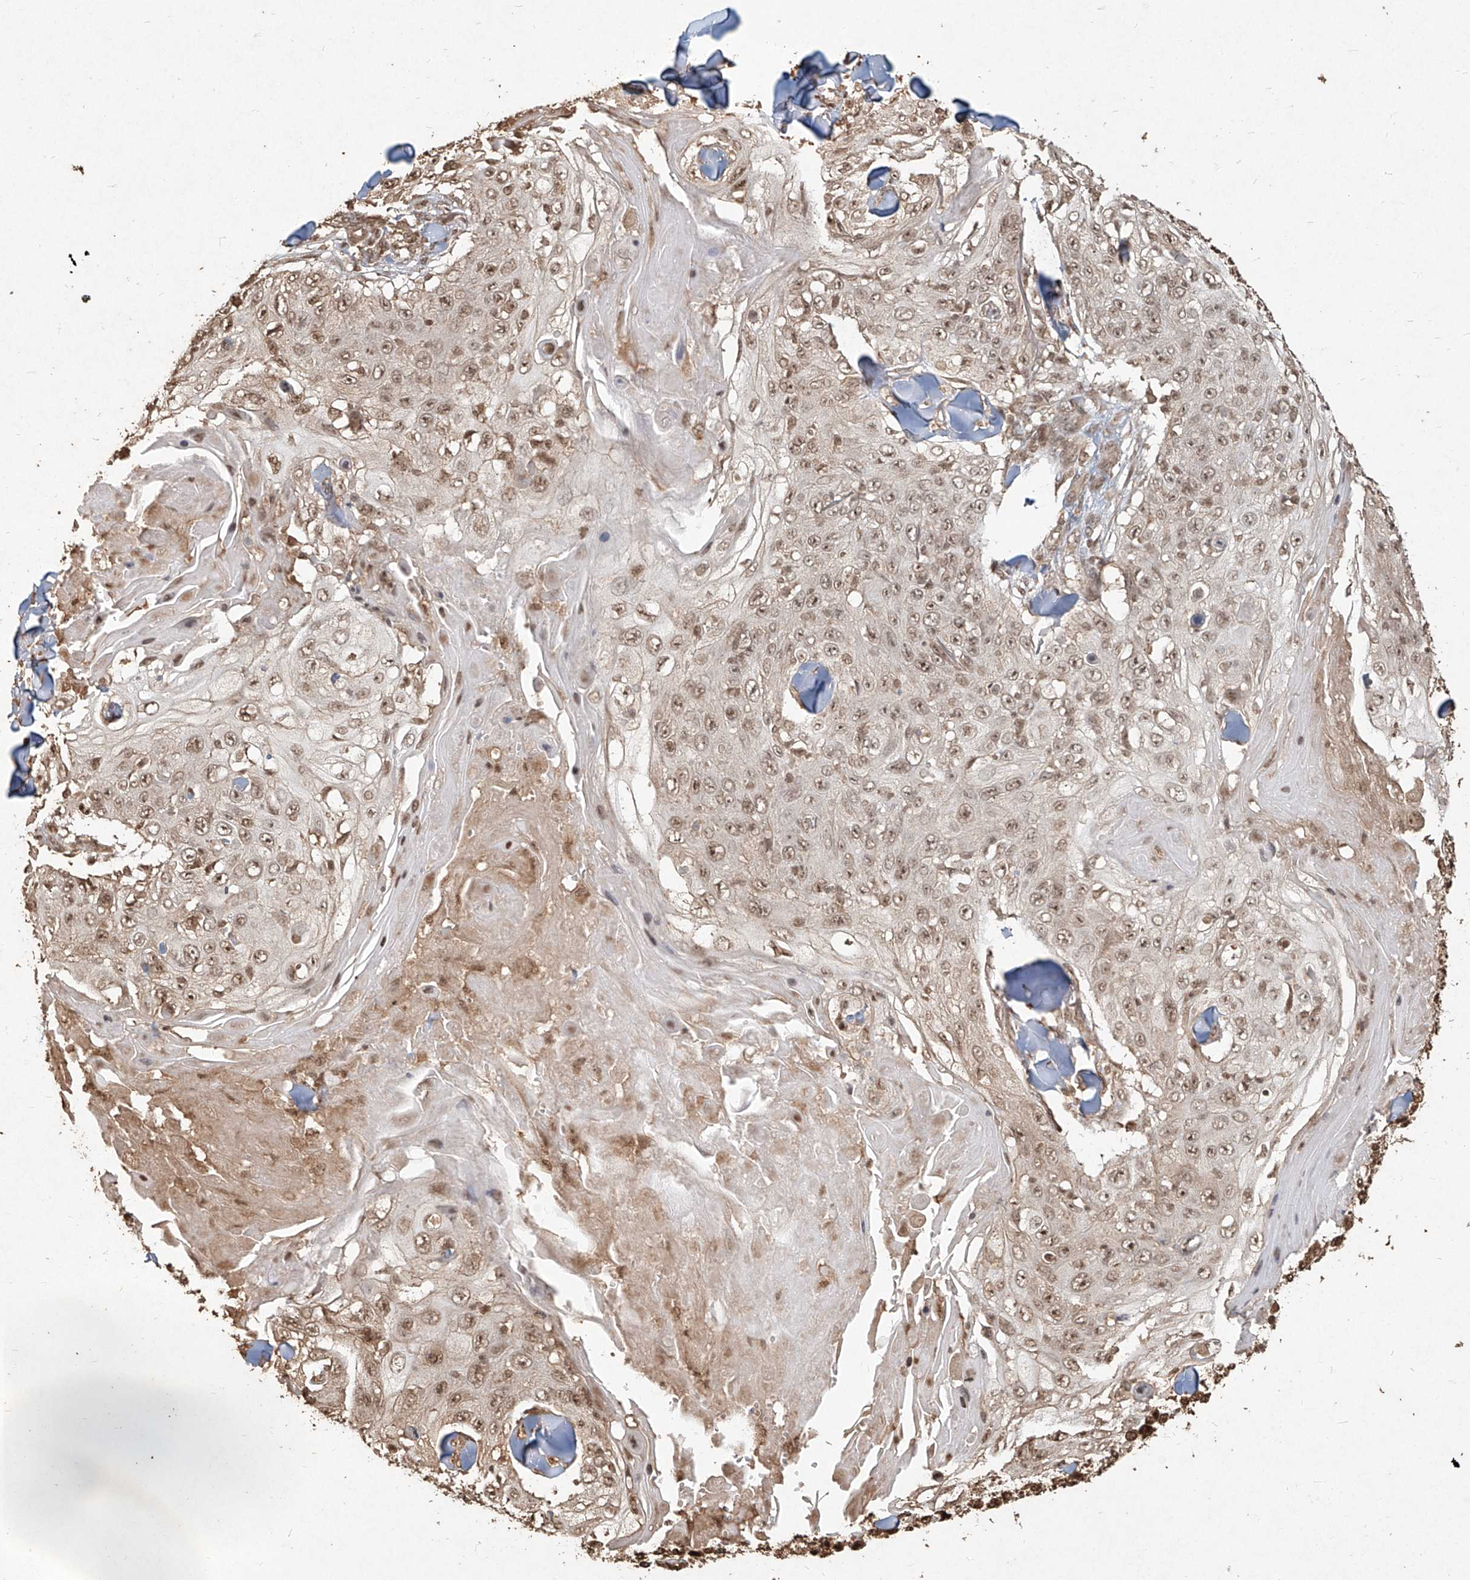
{"staining": {"intensity": "weak", "quantity": ">75%", "location": "nuclear"}, "tissue": "skin cancer", "cell_type": "Tumor cells", "image_type": "cancer", "snomed": [{"axis": "morphology", "description": "Squamous cell carcinoma, NOS"}, {"axis": "topography", "description": "Skin"}], "caption": "Tumor cells reveal weak nuclear staining in approximately >75% of cells in squamous cell carcinoma (skin). The staining was performed using DAB to visualize the protein expression in brown, while the nuclei were stained in blue with hematoxylin (Magnification: 20x).", "gene": "UBE2K", "patient": {"sex": "male", "age": 86}}